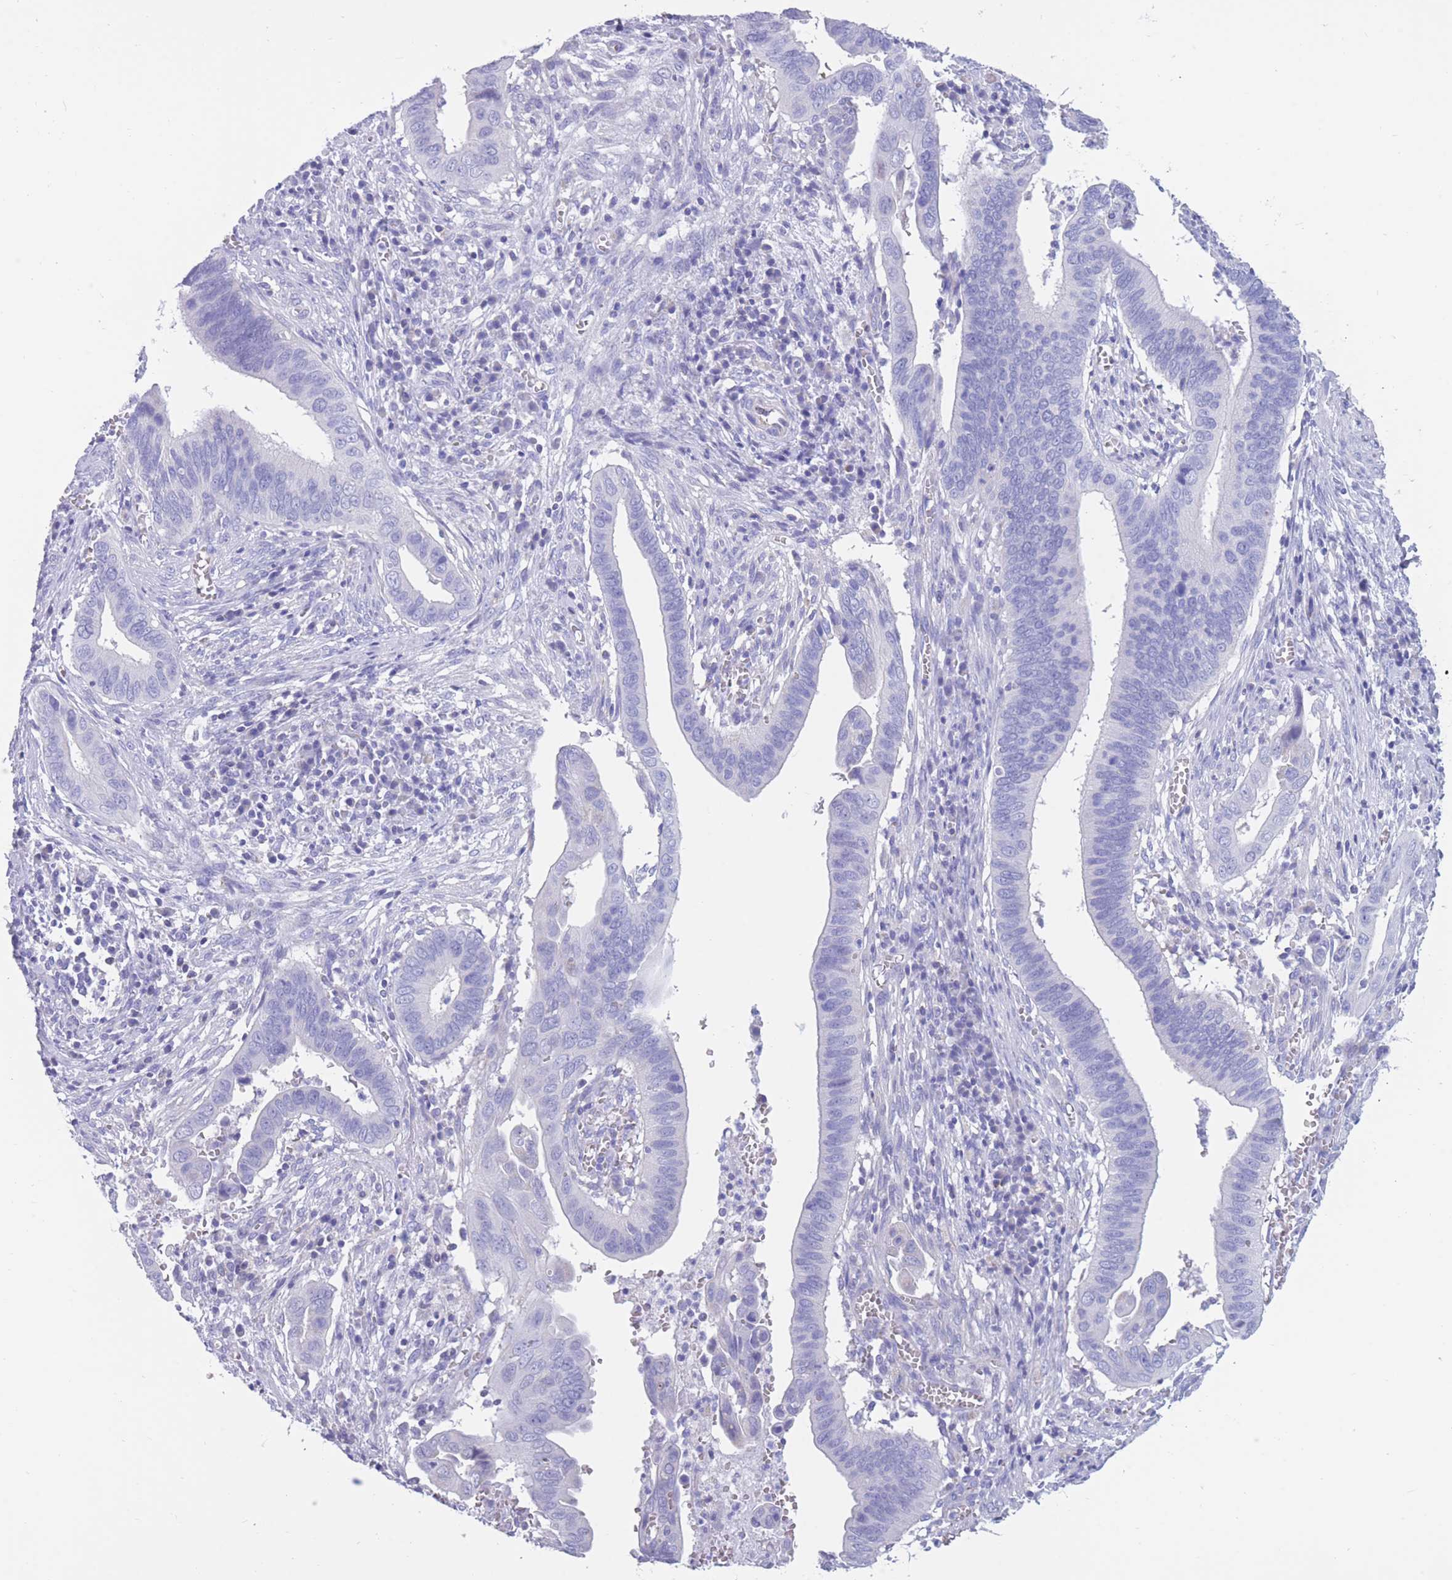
{"staining": {"intensity": "negative", "quantity": "none", "location": "none"}, "tissue": "cervical cancer", "cell_type": "Tumor cells", "image_type": "cancer", "snomed": [{"axis": "morphology", "description": "Adenocarcinoma, NOS"}, {"axis": "topography", "description": "Cervix"}], "caption": "This is a histopathology image of immunohistochemistry (IHC) staining of cervical adenocarcinoma, which shows no positivity in tumor cells.", "gene": "INTS2", "patient": {"sex": "female", "age": 42}}